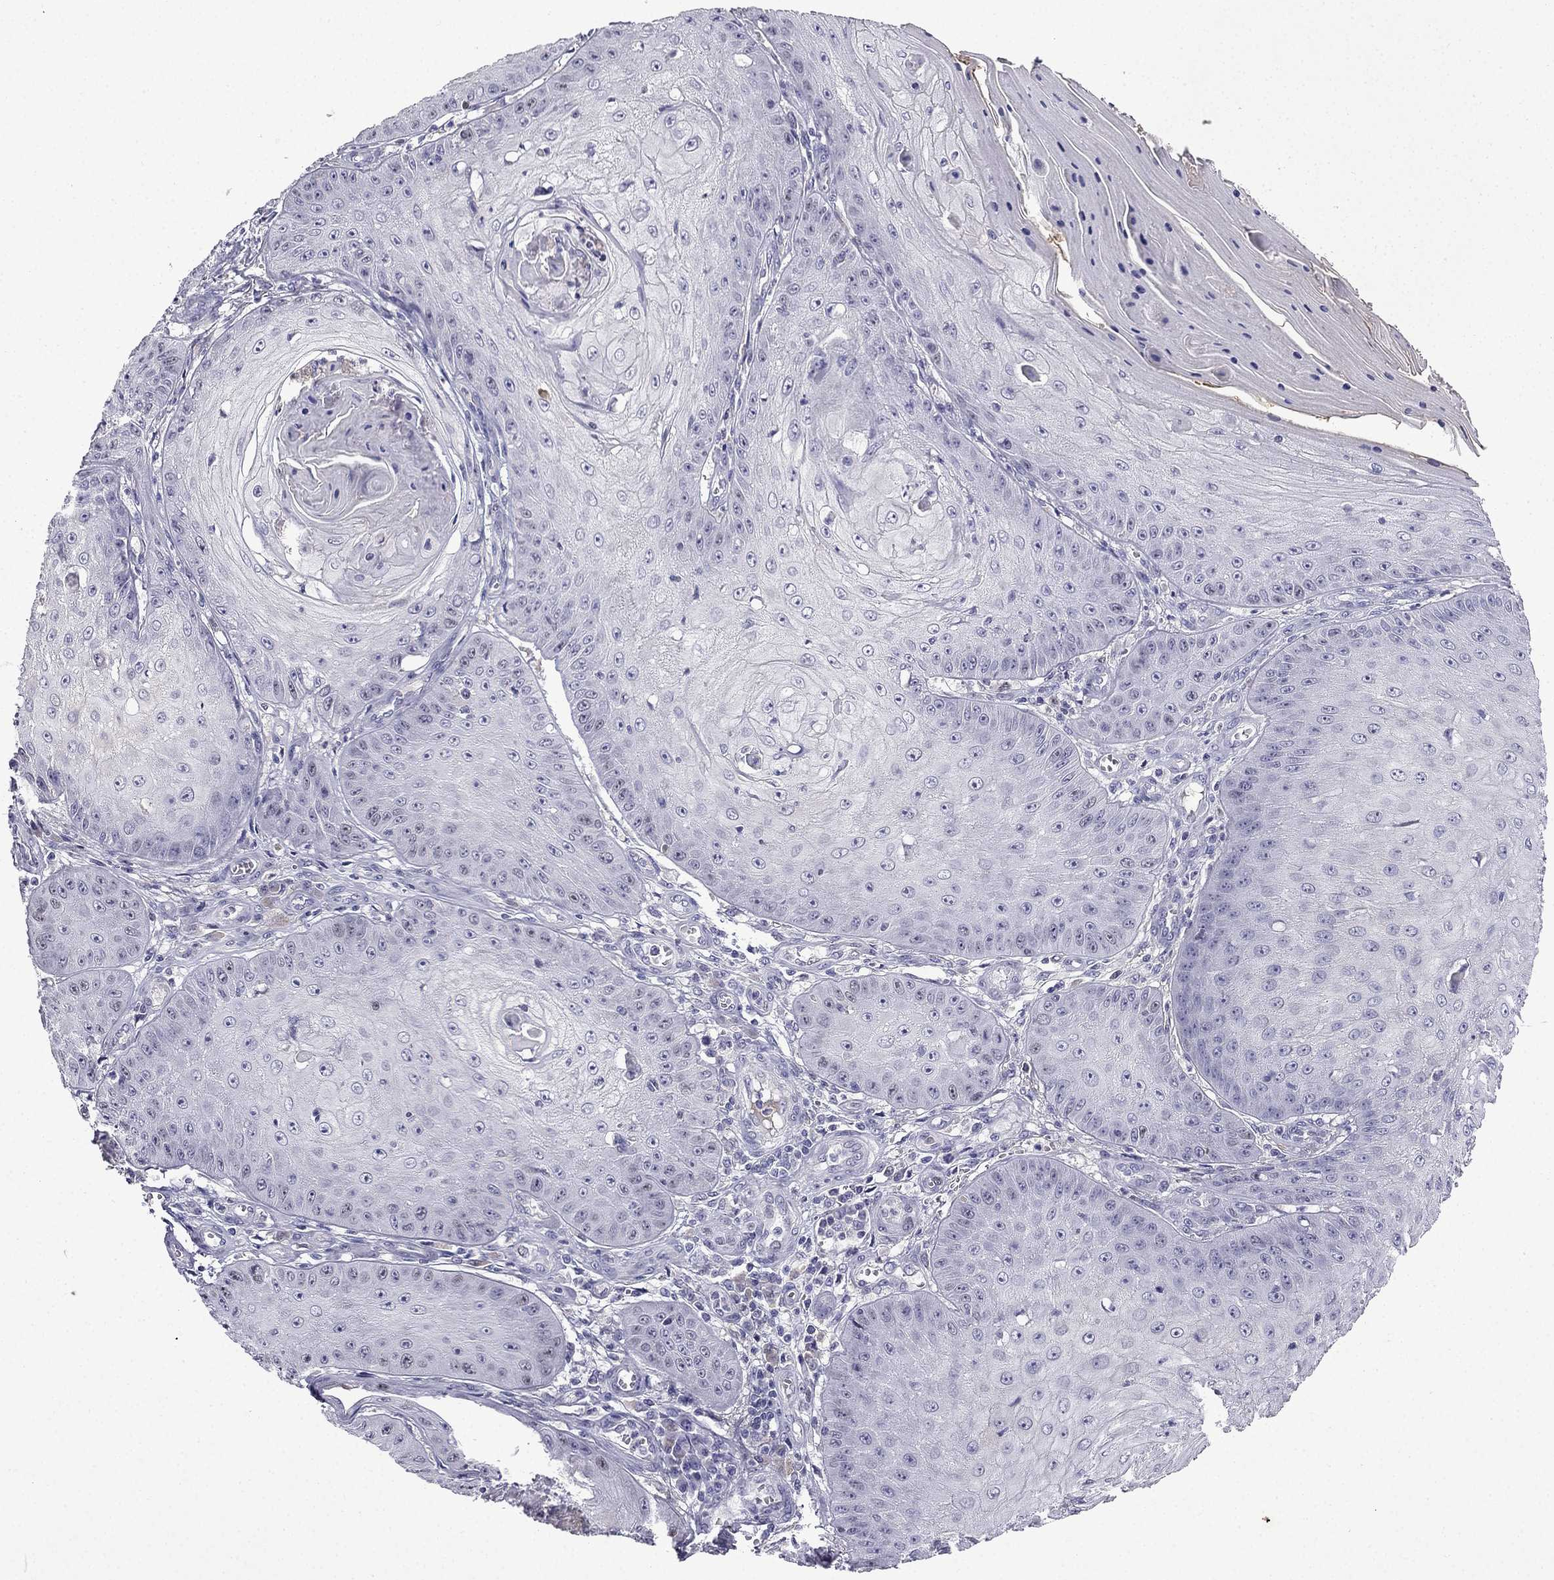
{"staining": {"intensity": "weak", "quantity": "<25%", "location": "nuclear"}, "tissue": "skin cancer", "cell_type": "Tumor cells", "image_type": "cancer", "snomed": [{"axis": "morphology", "description": "Squamous cell carcinoma, NOS"}, {"axis": "topography", "description": "Skin"}], "caption": "The image demonstrates no significant positivity in tumor cells of skin cancer.", "gene": "UHRF1", "patient": {"sex": "male", "age": 70}}